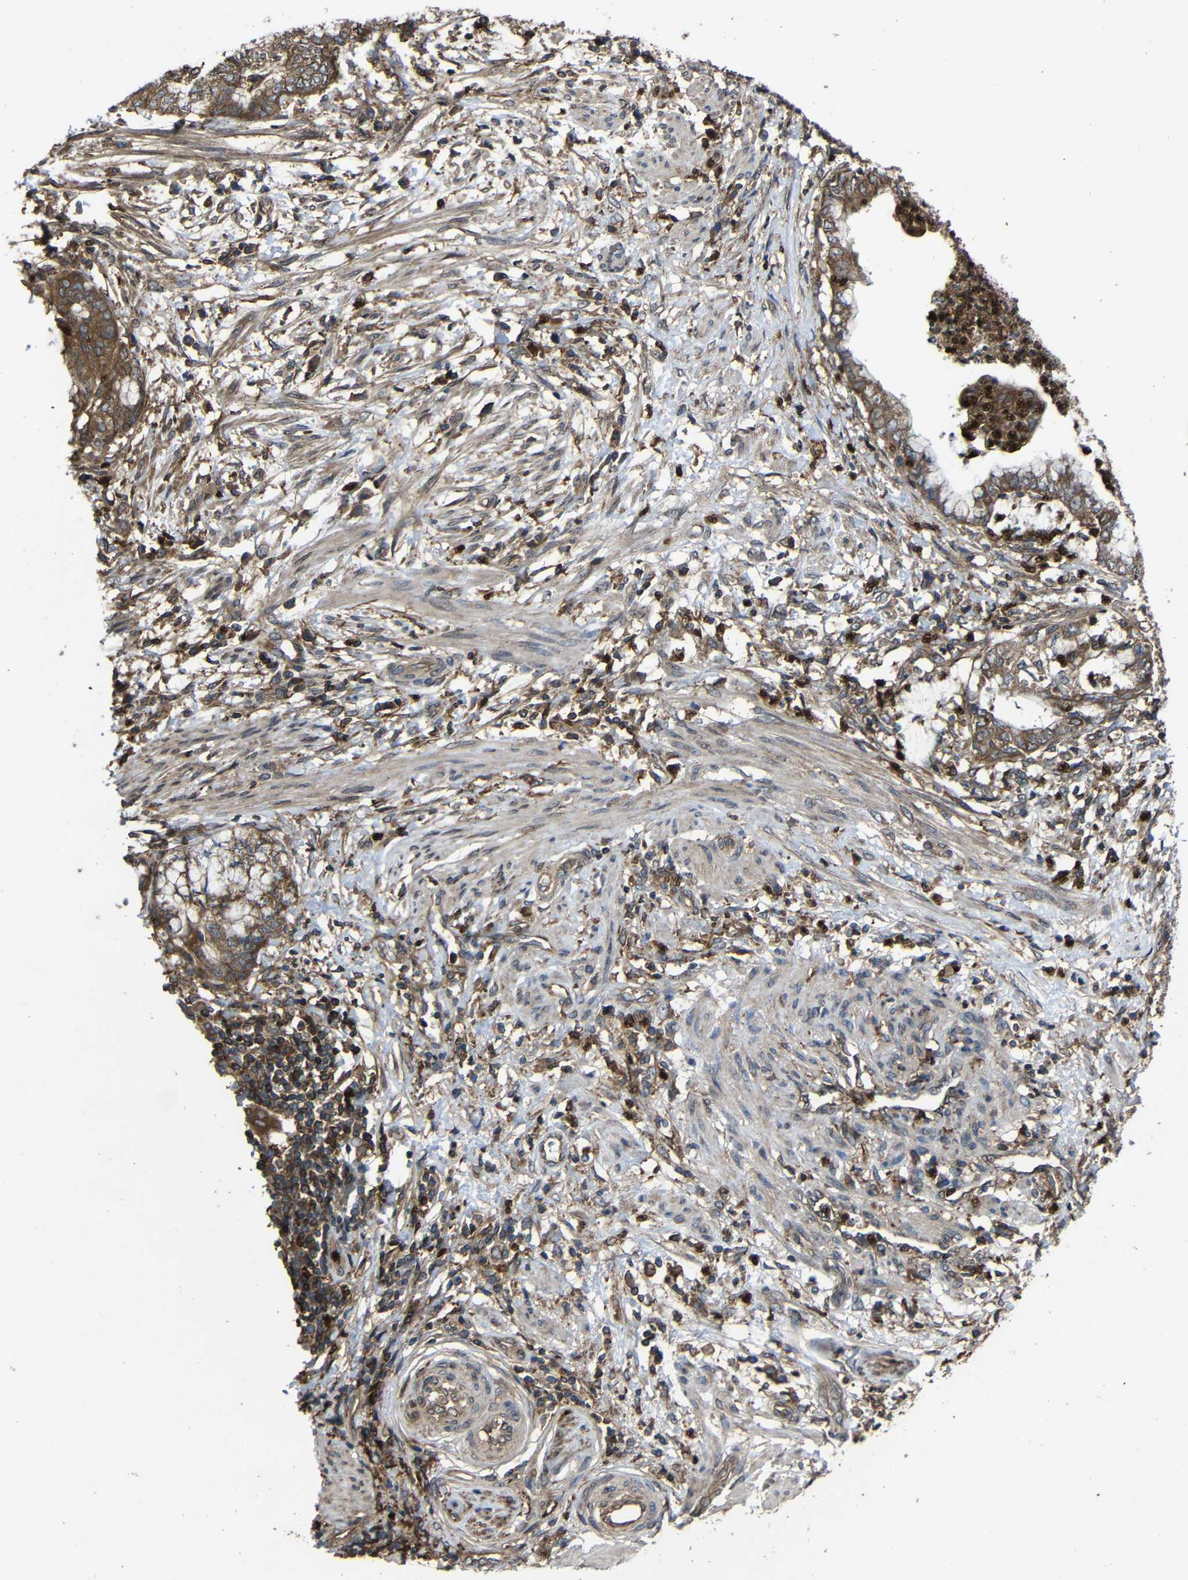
{"staining": {"intensity": "moderate", "quantity": ">75%", "location": "cytoplasmic/membranous"}, "tissue": "endometrial cancer", "cell_type": "Tumor cells", "image_type": "cancer", "snomed": [{"axis": "morphology", "description": "Necrosis, NOS"}, {"axis": "morphology", "description": "Adenocarcinoma, NOS"}, {"axis": "topography", "description": "Endometrium"}], "caption": "Tumor cells display medium levels of moderate cytoplasmic/membranous expression in approximately >75% of cells in endometrial cancer.", "gene": "TREM2", "patient": {"sex": "female", "age": 79}}